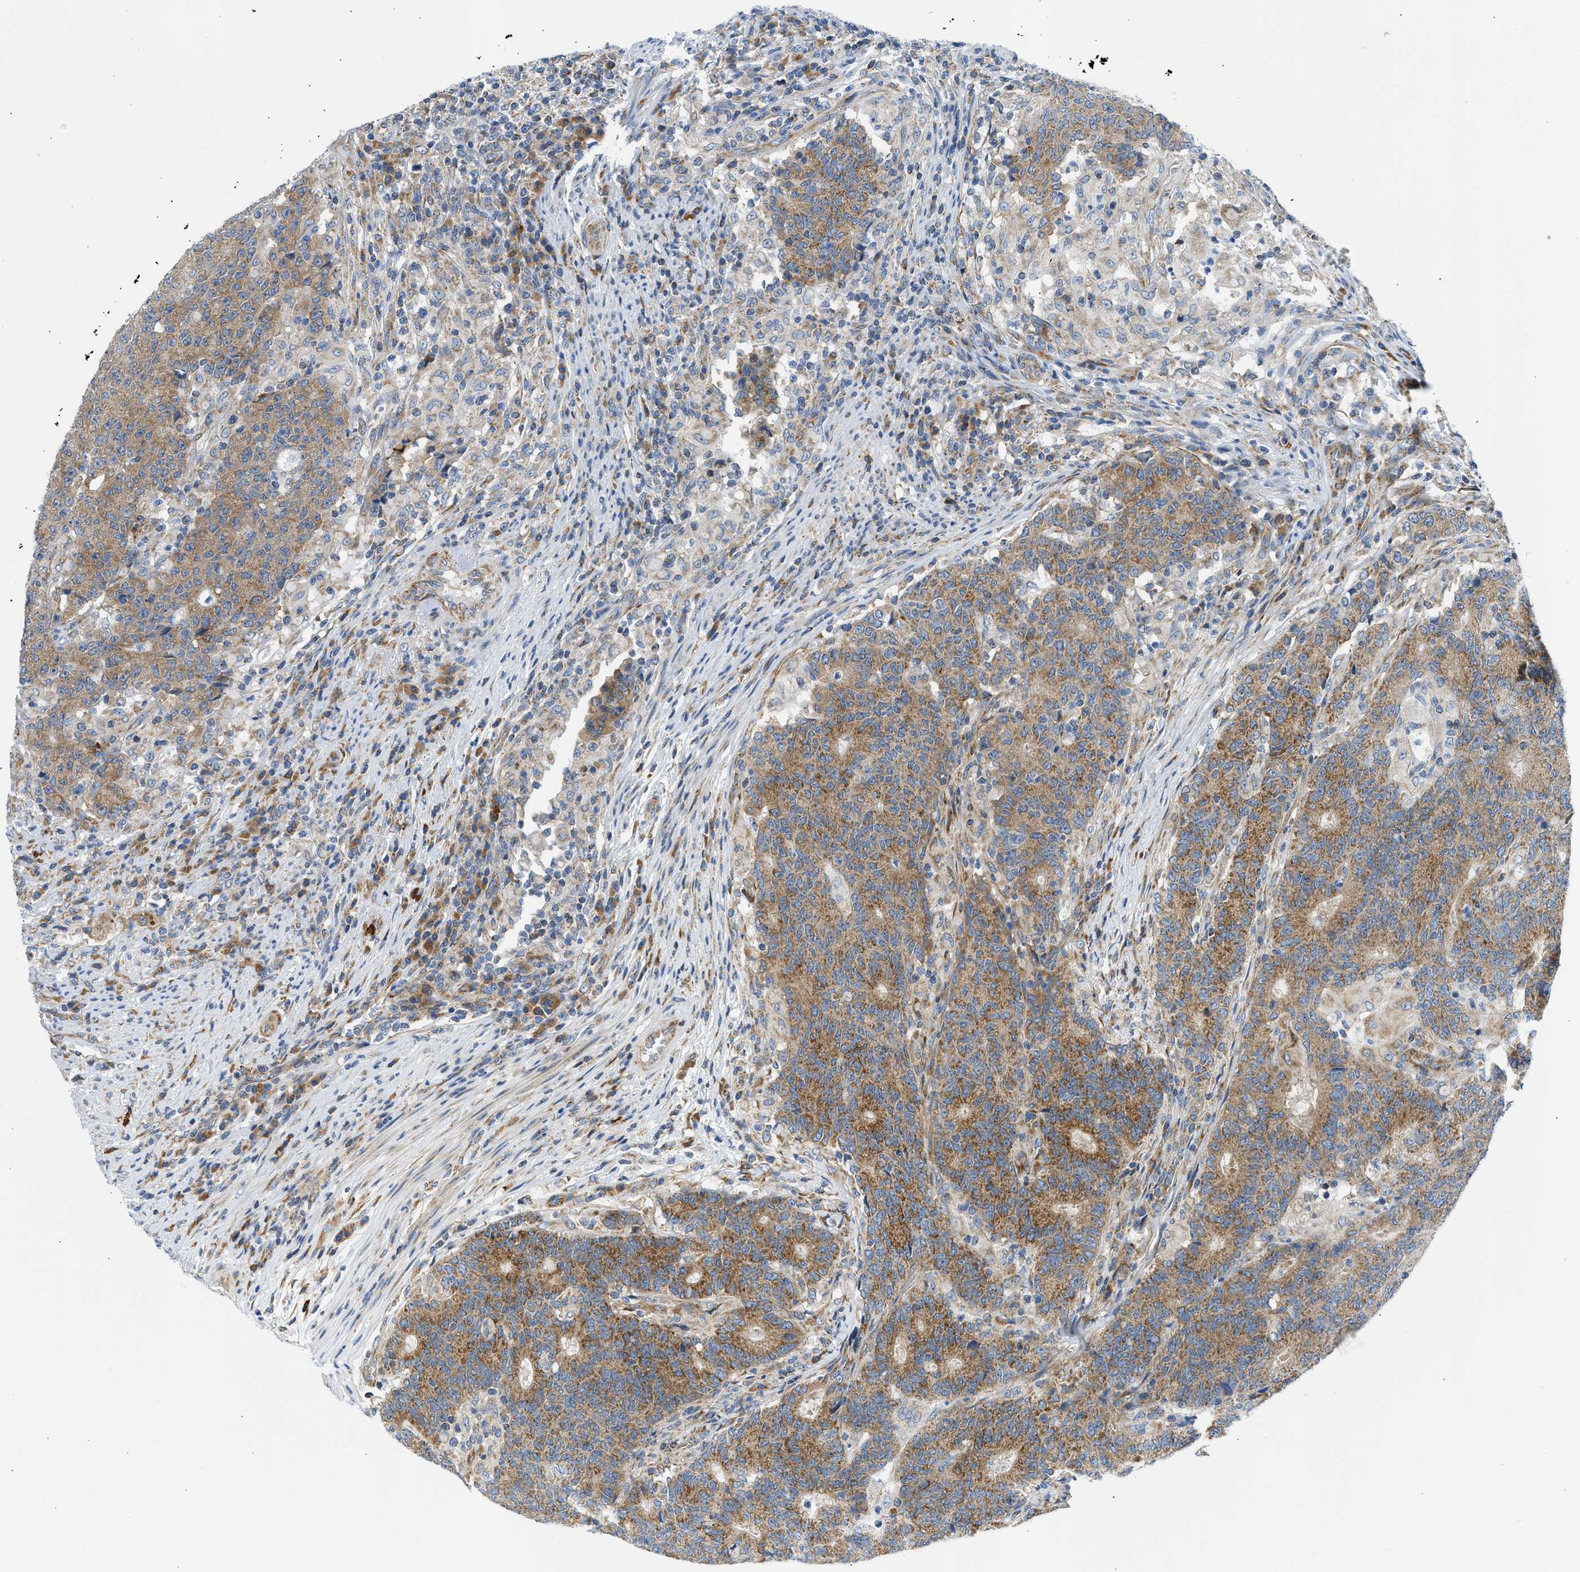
{"staining": {"intensity": "moderate", "quantity": ">75%", "location": "cytoplasmic/membranous"}, "tissue": "colorectal cancer", "cell_type": "Tumor cells", "image_type": "cancer", "snomed": [{"axis": "morphology", "description": "Normal tissue, NOS"}, {"axis": "morphology", "description": "Adenocarcinoma, NOS"}, {"axis": "topography", "description": "Colon"}], "caption": "Moderate cytoplasmic/membranous protein positivity is identified in about >75% of tumor cells in colorectal adenocarcinoma. The staining was performed using DAB (3,3'-diaminobenzidine), with brown indicating positive protein expression. Nuclei are stained blue with hematoxylin.", "gene": "CAMKK2", "patient": {"sex": "female", "age": 75}}